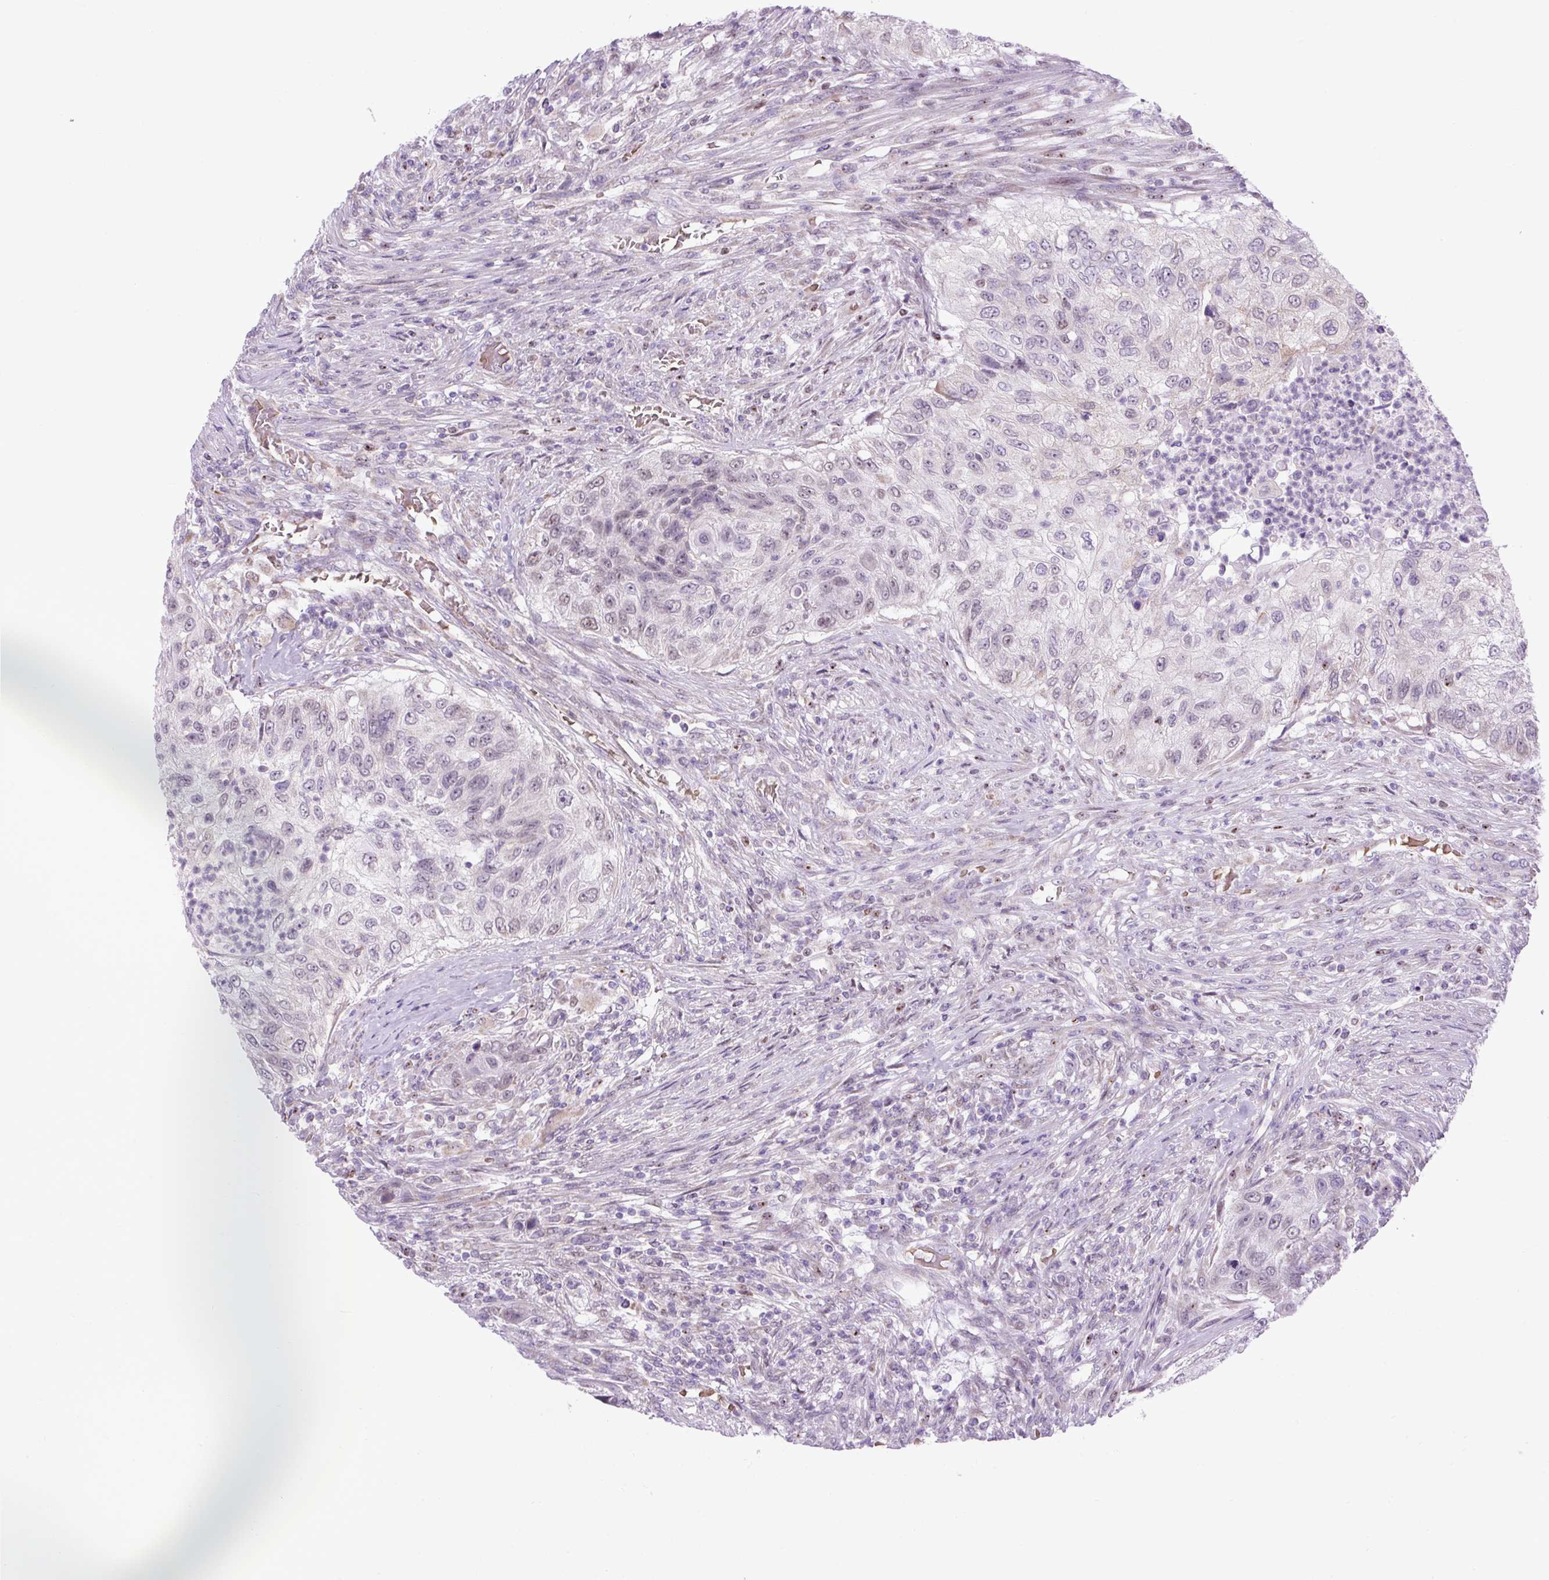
{"staining": {"intensity": "weak", "quantity": "<25%", "location": "nuclear"}, "tissue": "urothelial cancer", "cell_type": "Tumor cells", "image_type": "cancer", "snomed": [{"axis": "morphology", "description": "Urothelial carcinoma, High grade"}, {"axis": "topography", "description": "Urinary bladder"}], "caption": "Urothelial cancer was stained to show a protein in brown. There is no significant positivity in tumor cells.", "gene": "SCO2", "patient": {"sex": "female", "age": 60}}